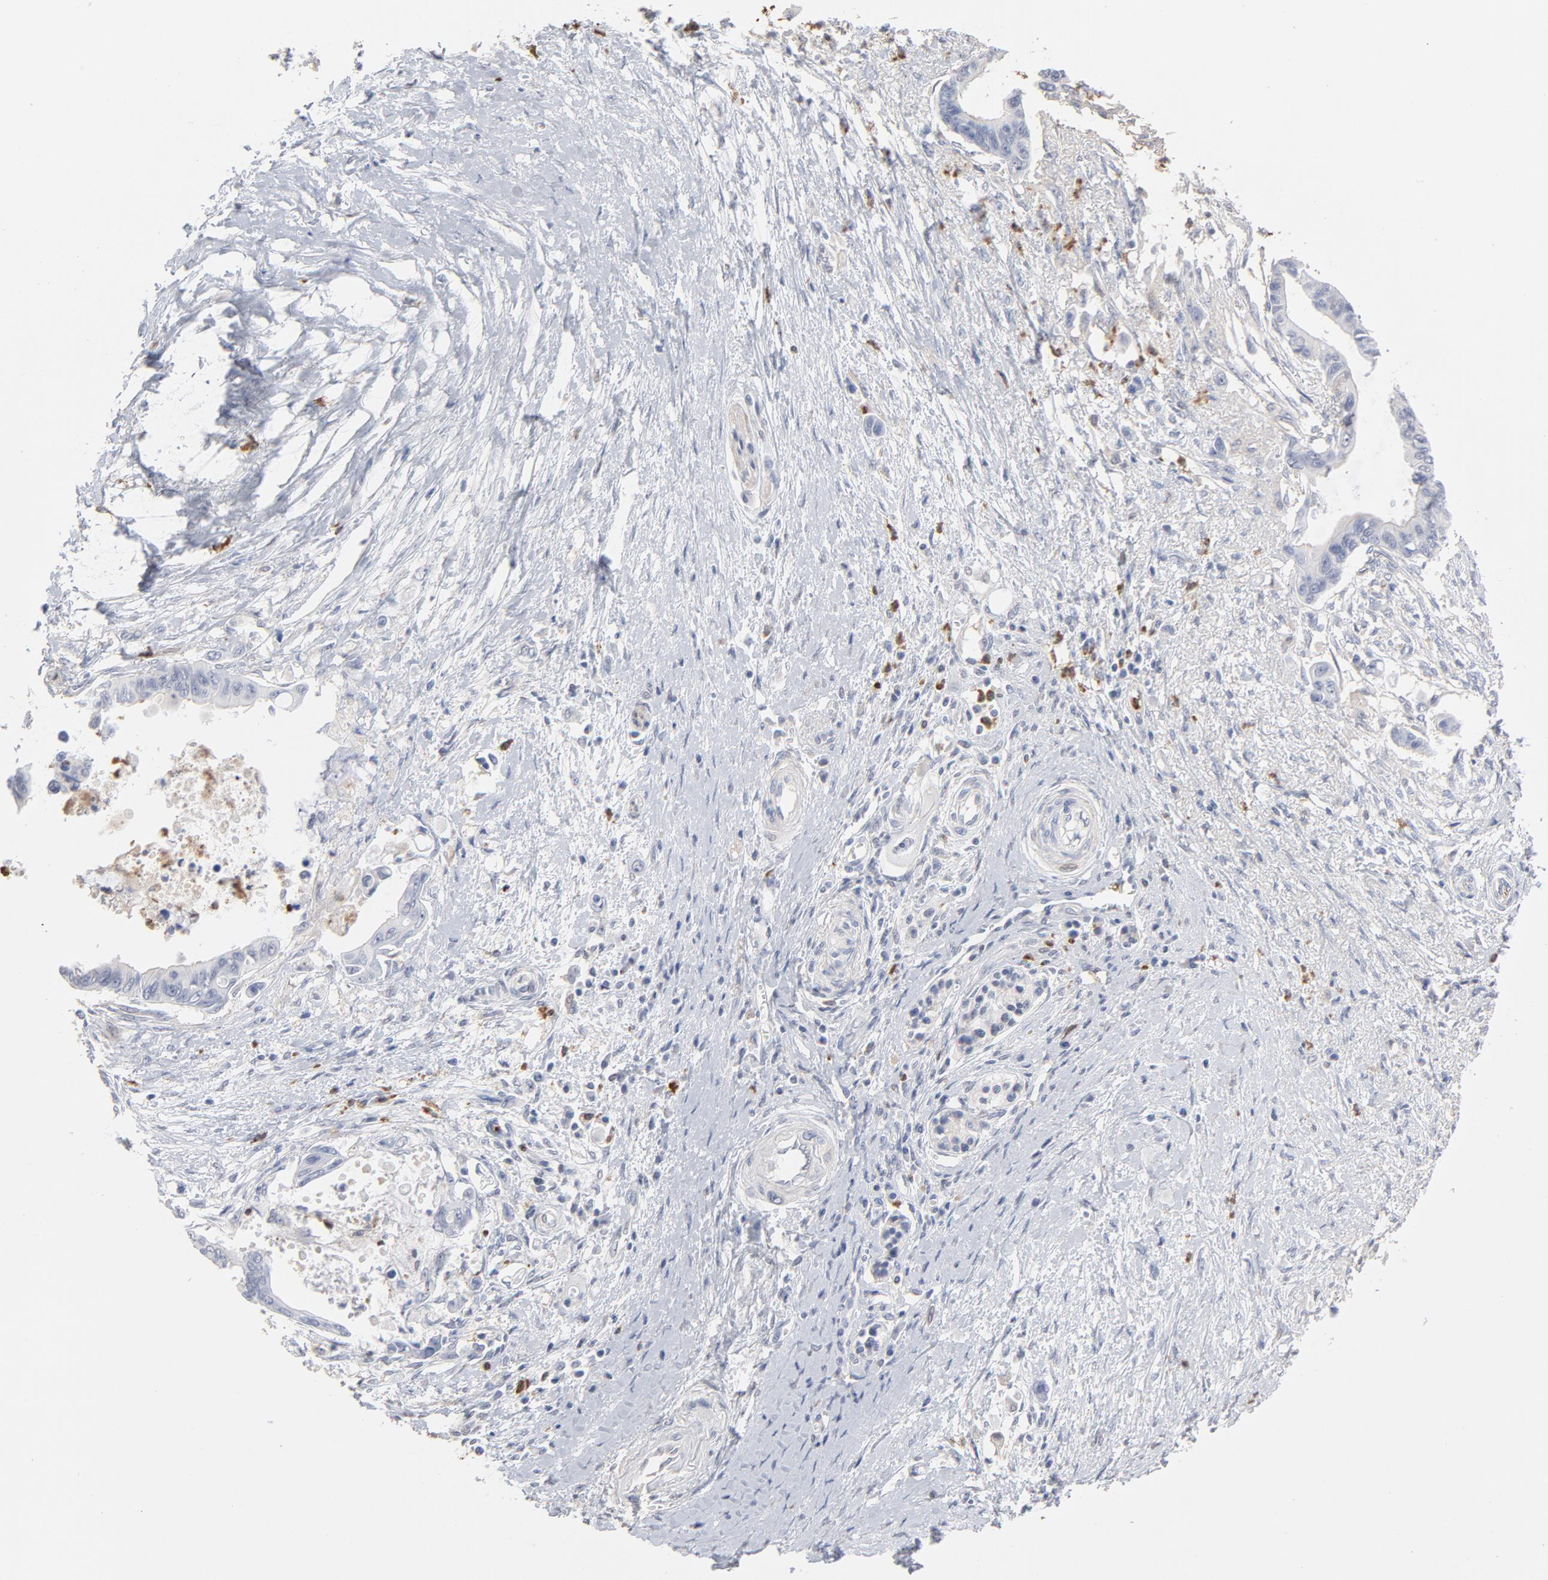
{"staining": {"intensity": "negative", "quantity": "none", "location": "none"}, "tissue": "pancreatic cancer", "cell_type": "Tumor cells", "image_type": "cancer", "snomed": [{"axis": "morphology", "description": "Adenocarcinoma, NOS"}, {"axis": "topography", "description": "Pancreas"}], "caption": "High magnification brightfield microscopy of pancreatic adenocarcinoma stained with DAB (3,3'-diaminobenzidine) (brown) and counterstained with hematoxylin (blue): tumor cells show no significant expression.", "gene": "PNMA1", "patient": {"sex": "female", "age": 70}}